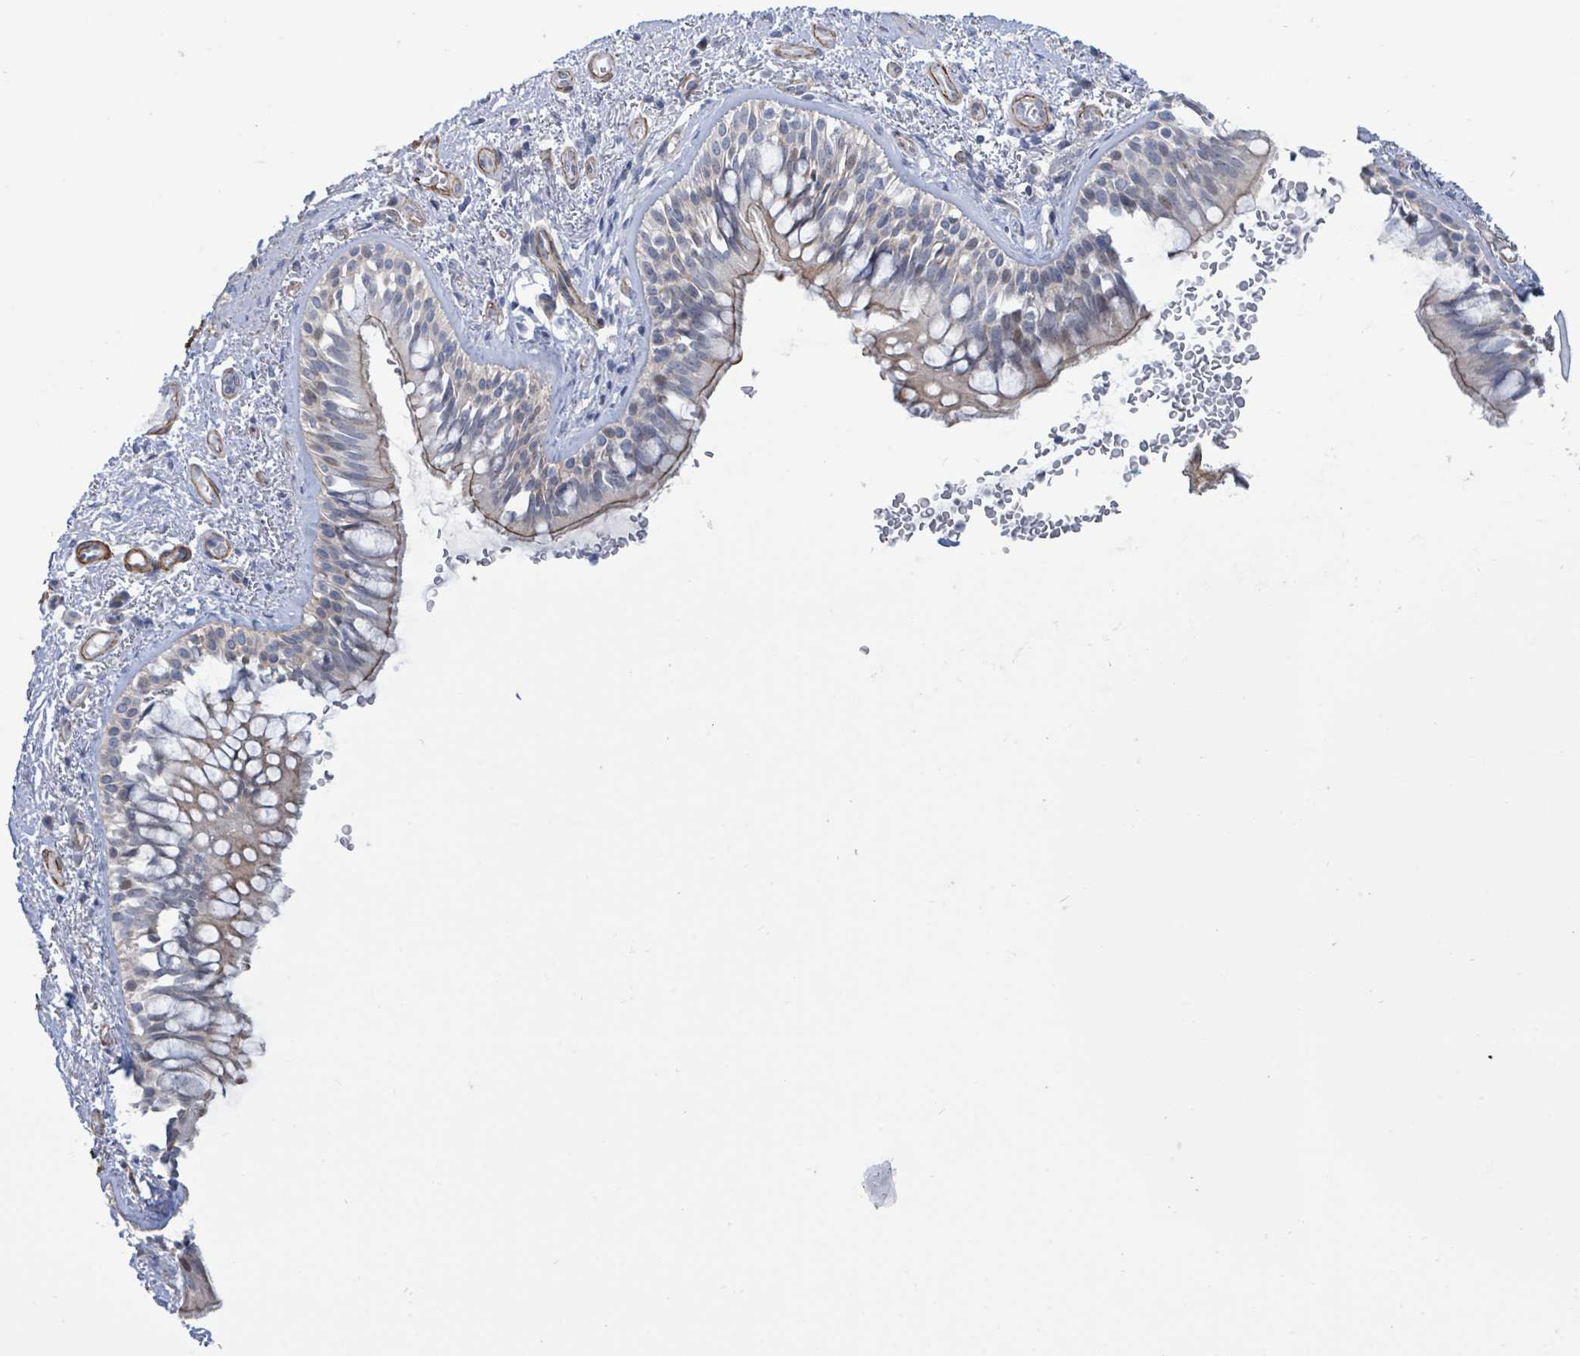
{"staining": {"intensity": "negative", "quantity": "none", "location": "none"}, "tissue": "bronchus", "cell_type": "Respiratory epithelial cells", "image_type": "normal", "snomed": [{"axis": "morphology", "description": "Normal tissue, NOS"}, {"axis": "topography", "description": "Lymph node"}, {"axis": "topography", "description": "Cartilage tissue"}, {"axis": "topography", "description": "Bronchus"}], "caption": "Immunohistochemistry (IHC) of normal human bronchus reveals no expression in respiratory epithelial cells.", "gene": "DMRTC1B", "patient": {"sex": "female", "age": 70}}